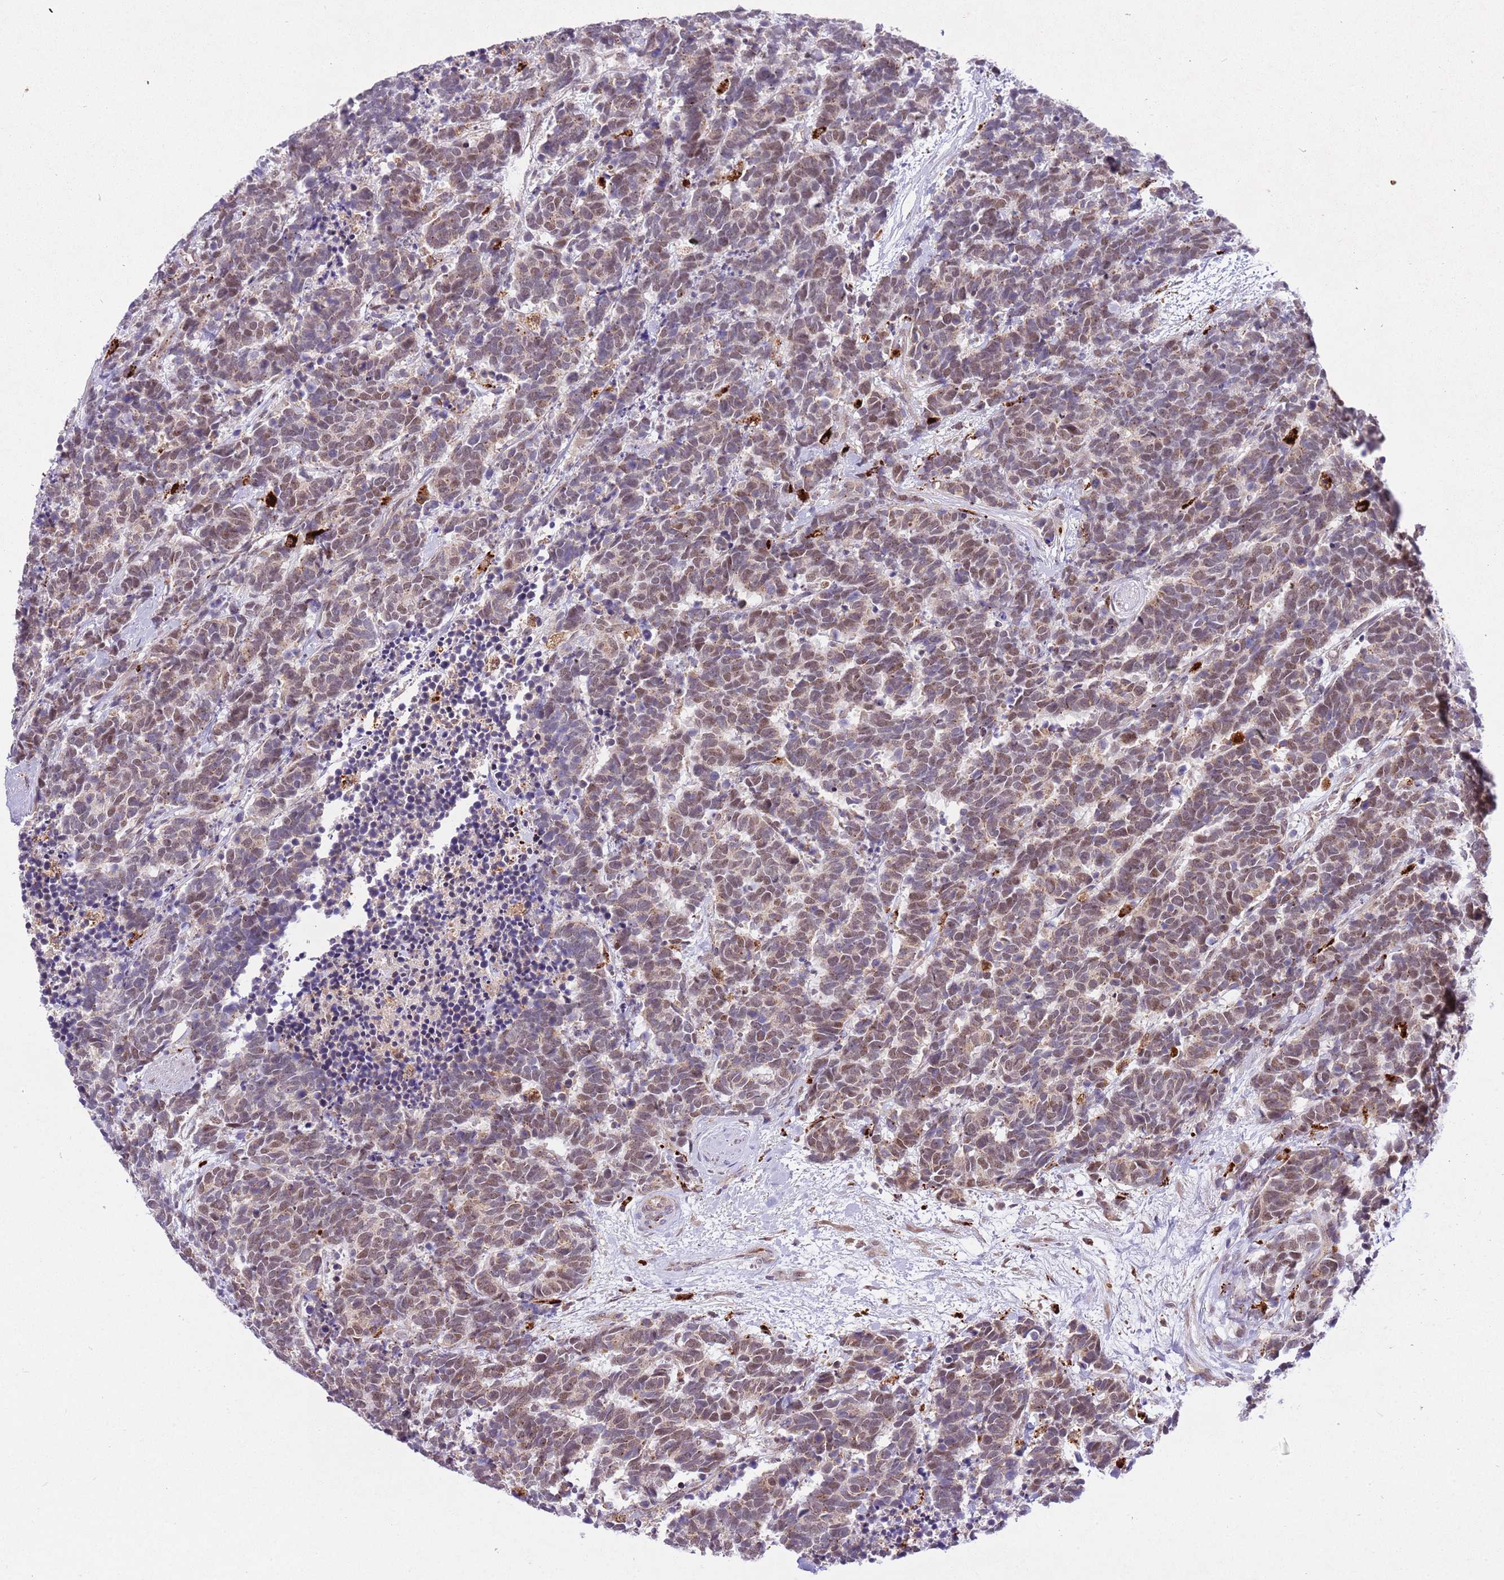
{"staining": {"intensity": "weak", "quantity": ">75%", "location": "cytoplasmic/membranous,nuclear"}, "tissue": "carcinoid", "cell_type": "Tumor cells", "image_type": "cancer", "snomed": [{"axis": "morphology", "description": "Carcinoma, NOS"}, {"axis": "morphology", "description": "Carcinoid, malignant, NOS"}, {"axis": "topography", "description": "Prostate"}], "caption": "Immunohistochemical staining of carcinoma shows low levels of weak cytoplasmic/membranous and nuclear positivity in approximately >75% of tumor cells. The staining is performed using DAB (3,3'-diaminobenzidine) brown chromogen to label protein expression. The nuclei are counter-stained blue using hematoxylin.", "gene": "TRIM27", "patient": {"sex": "male", "age": 57}}